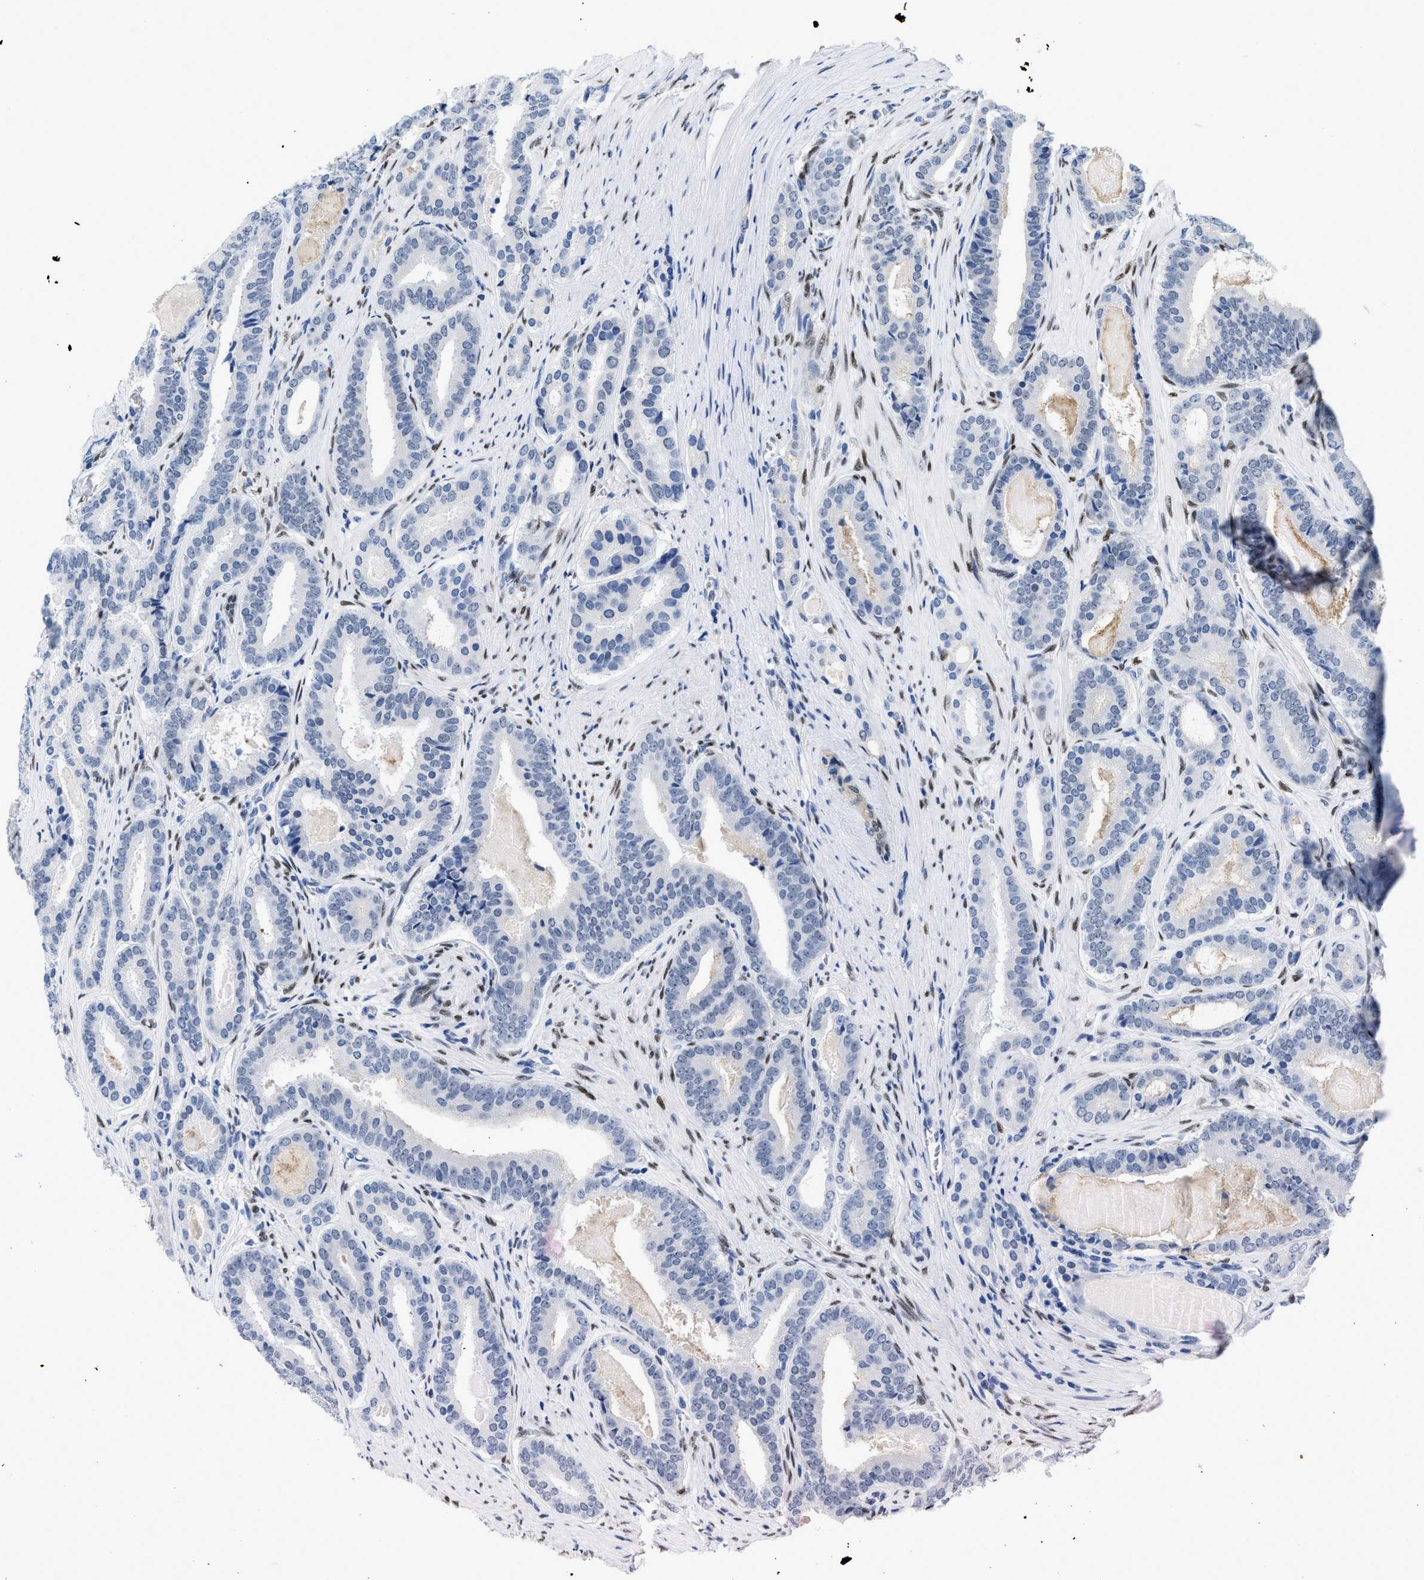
{"staining": {"intensity": "negative", "quantity": "none", "location": "none"}, "tissue": "prostate cancer", "cell_type": "Tumor cells", "image_type": "cancer", "snomed": [{"axis": "morphology", "description": "Adenocarcinoma, High grade"}, {"axis": "topography", "description": "Prostate"}], "caption": "This is an immunohistochemistry photomicrograph of prostate high-grade adenocarcinoma. There is no staining in tumor cells.", "gene": "NFIX", "patient": {"sex": "male", "age": 60}}